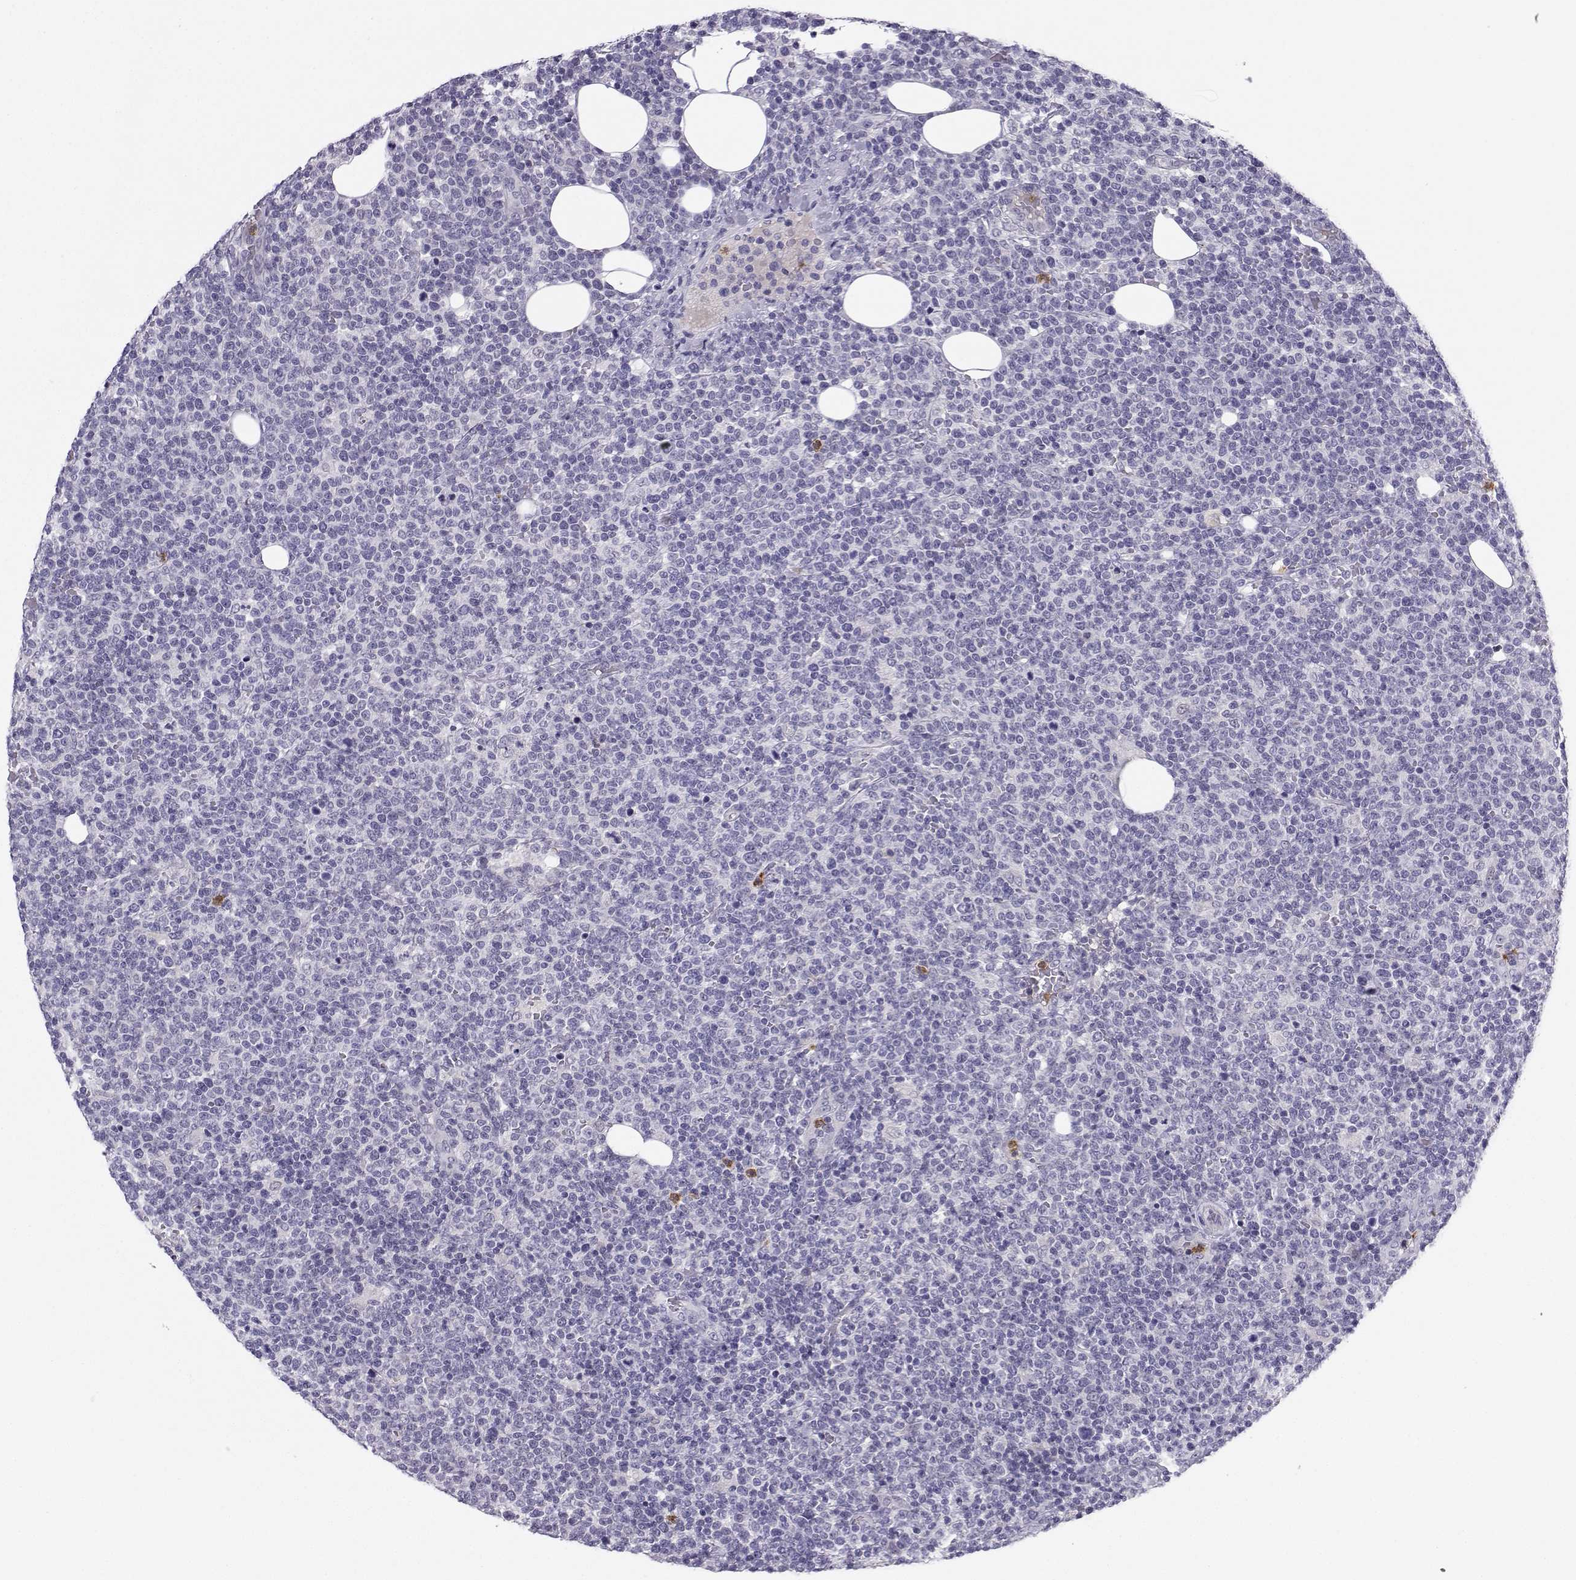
{"staining": {"intensity": "negative", "quantity": "none", "location": "none"}, "tissue": "lymphoma", "cell_type": "Tumor cells", "image_type": "cancer", "snomed": [{"axis": "morphology", "description": "Malignant lymphoma, non-Hodgkin's type, High grade"}, {"axis": "topography", "description": "Lymph node"}], "caption": "The photomicrograph reveals no staining of tumor cells in lymphoma. The staining was performed using DAB to visualize the protein expression in brown, while the nuclei were stained in blue with hematoxylin (Magnification: 20x).", "gene": "CALY", "patient": {"sex": "male", "age": 61}}